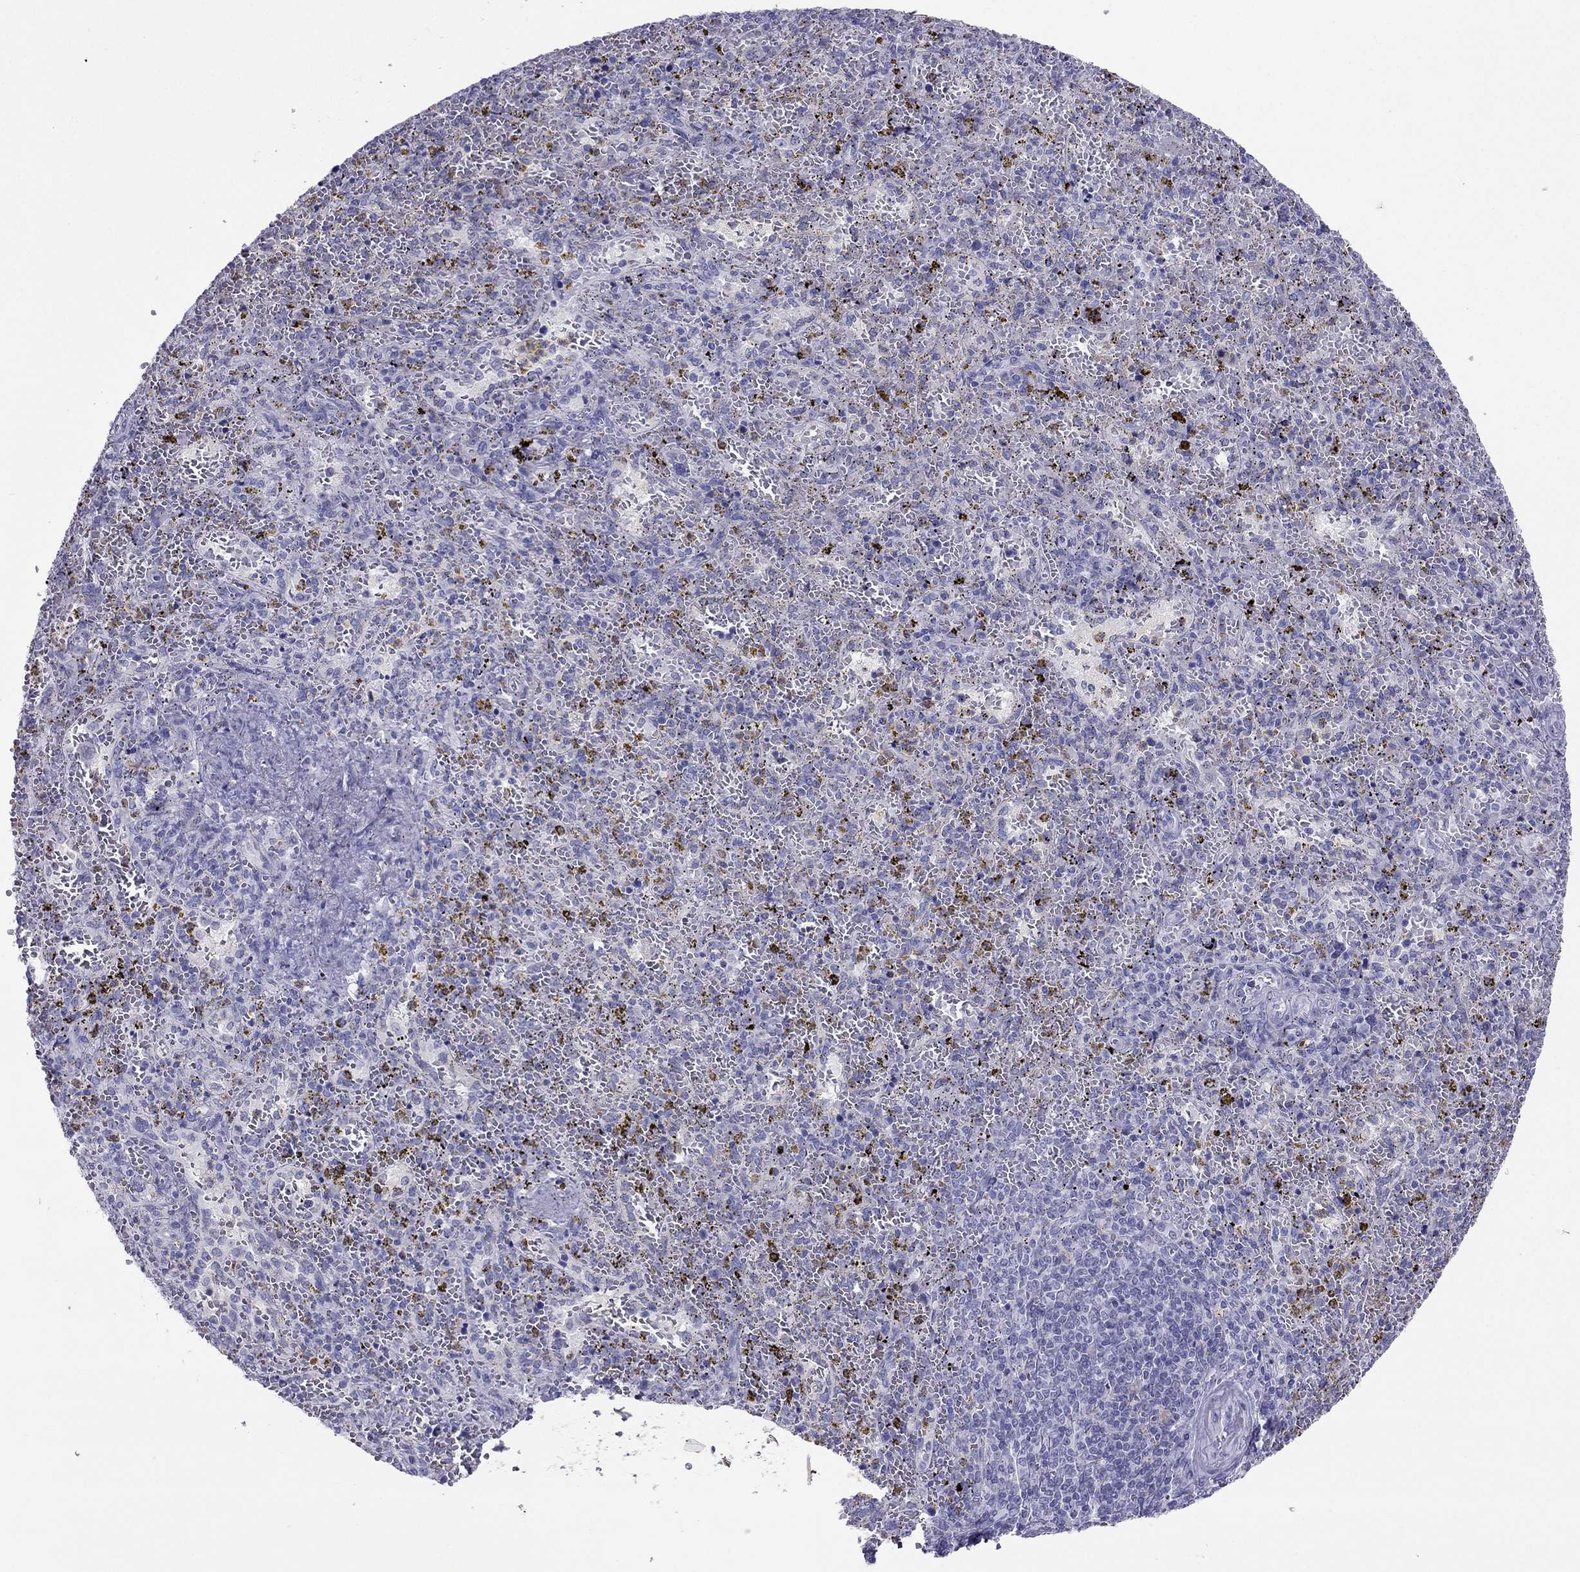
{"staining": {"intensity": "negative", "quantity": "none", "location": "none"}, "tissue": "spleen", "cell_type": "Cells in red pulp", "image_type": "normal", "snomed": [{"axis": "morphology", "description": "Normal tissue, NOS"}, {"axis": "topography", "description": "Spleen"}], "caption": "Immunohistochemical staining of benign human spleen shows no significant staining in cells in red pulp.", "gene": "MAEL", "patient": {"sex": "female", "age": 50}}